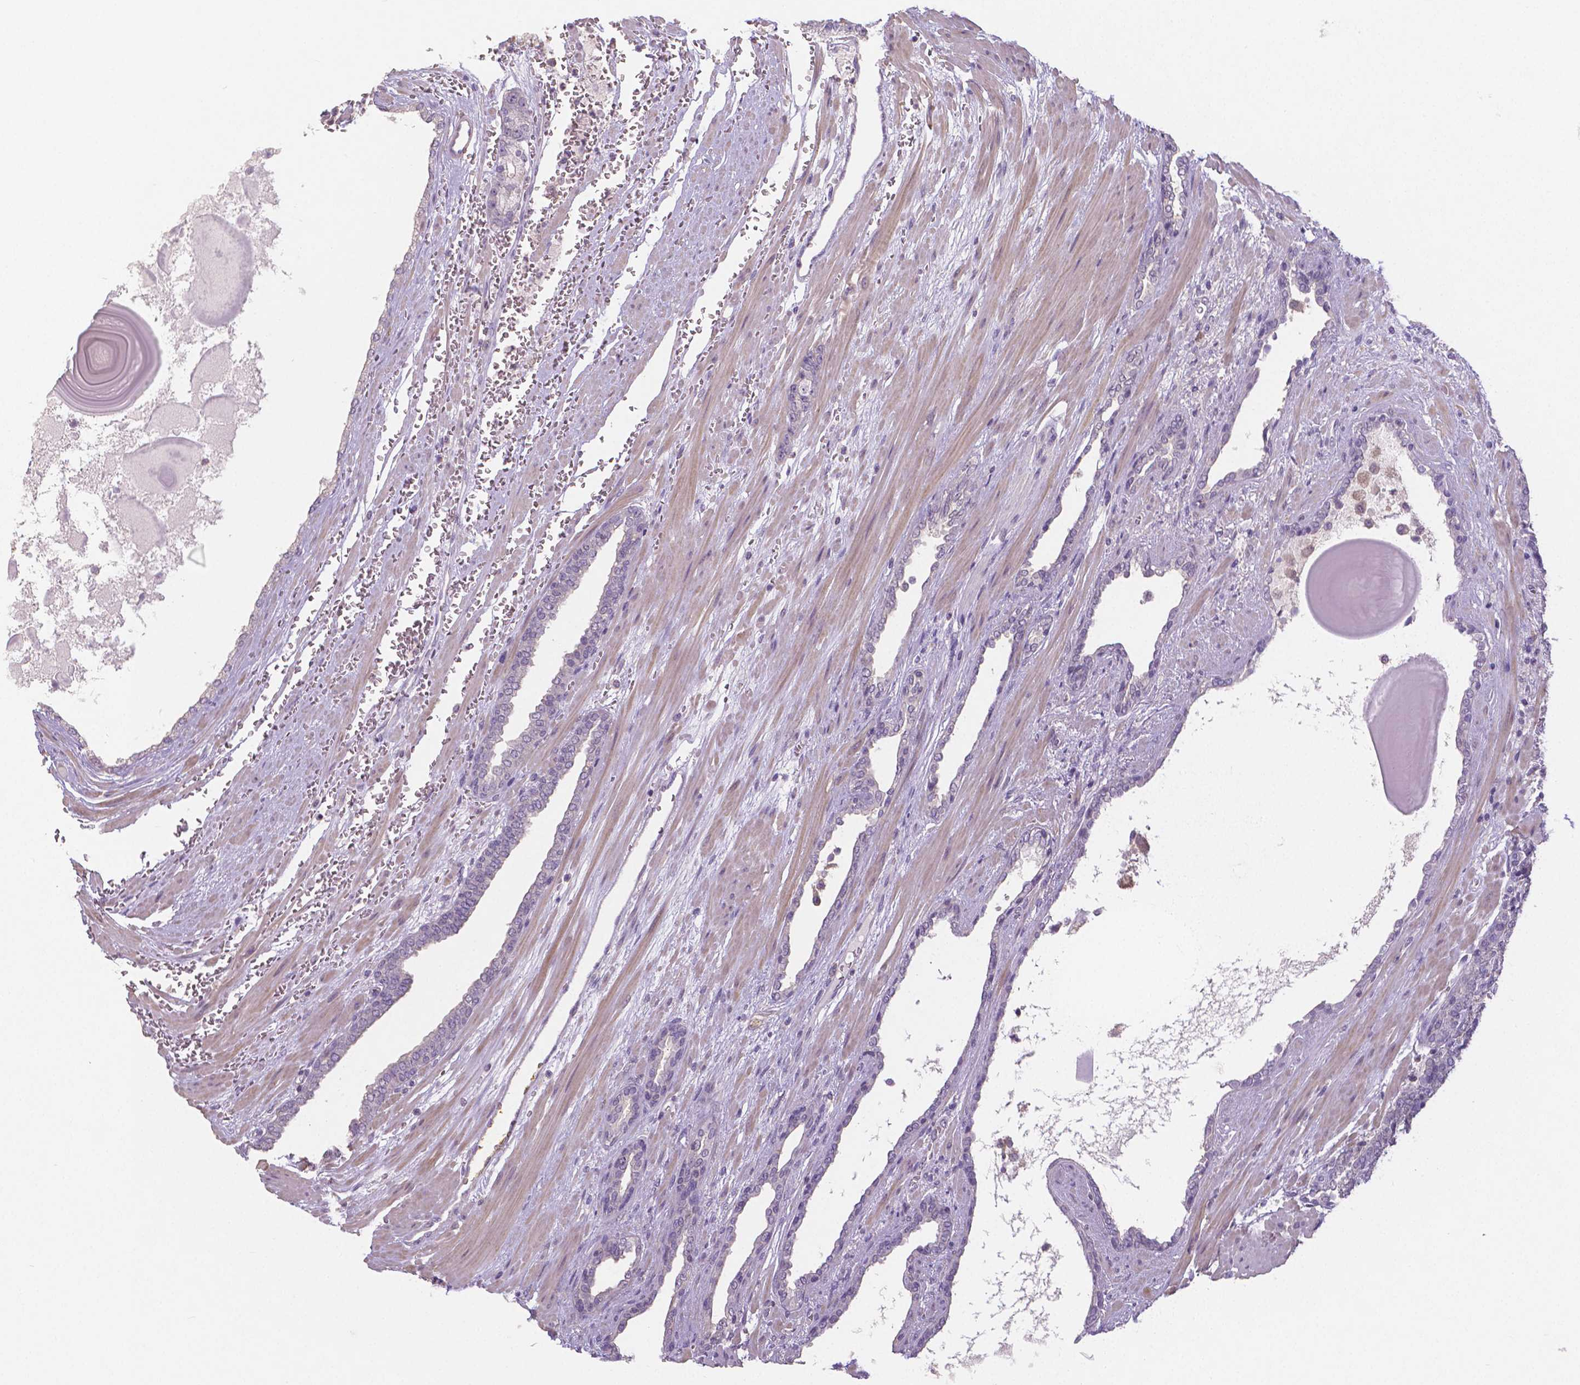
{"staining": {"intensity": "negative", "quantity": "none", "location": "none"}, "tissue": "prostate cancer", "cell_type": "Tumor cells", "image_type": "cancer", "snomed": [{"axis": "morphology", "description": "Adenocarcinoma, High grade"}, {"axis": "topography", "description": "Prostate"}], "caption": "Prostate high-grade adenocarcinoma was stained to show a protein in brown. There is no significant positivity in tumor cells. (Immunohistochemistry, brightfield microscopy, high magnification).", "gene": "CRMP1", "patient": {"sex": "male", "age": 64}}